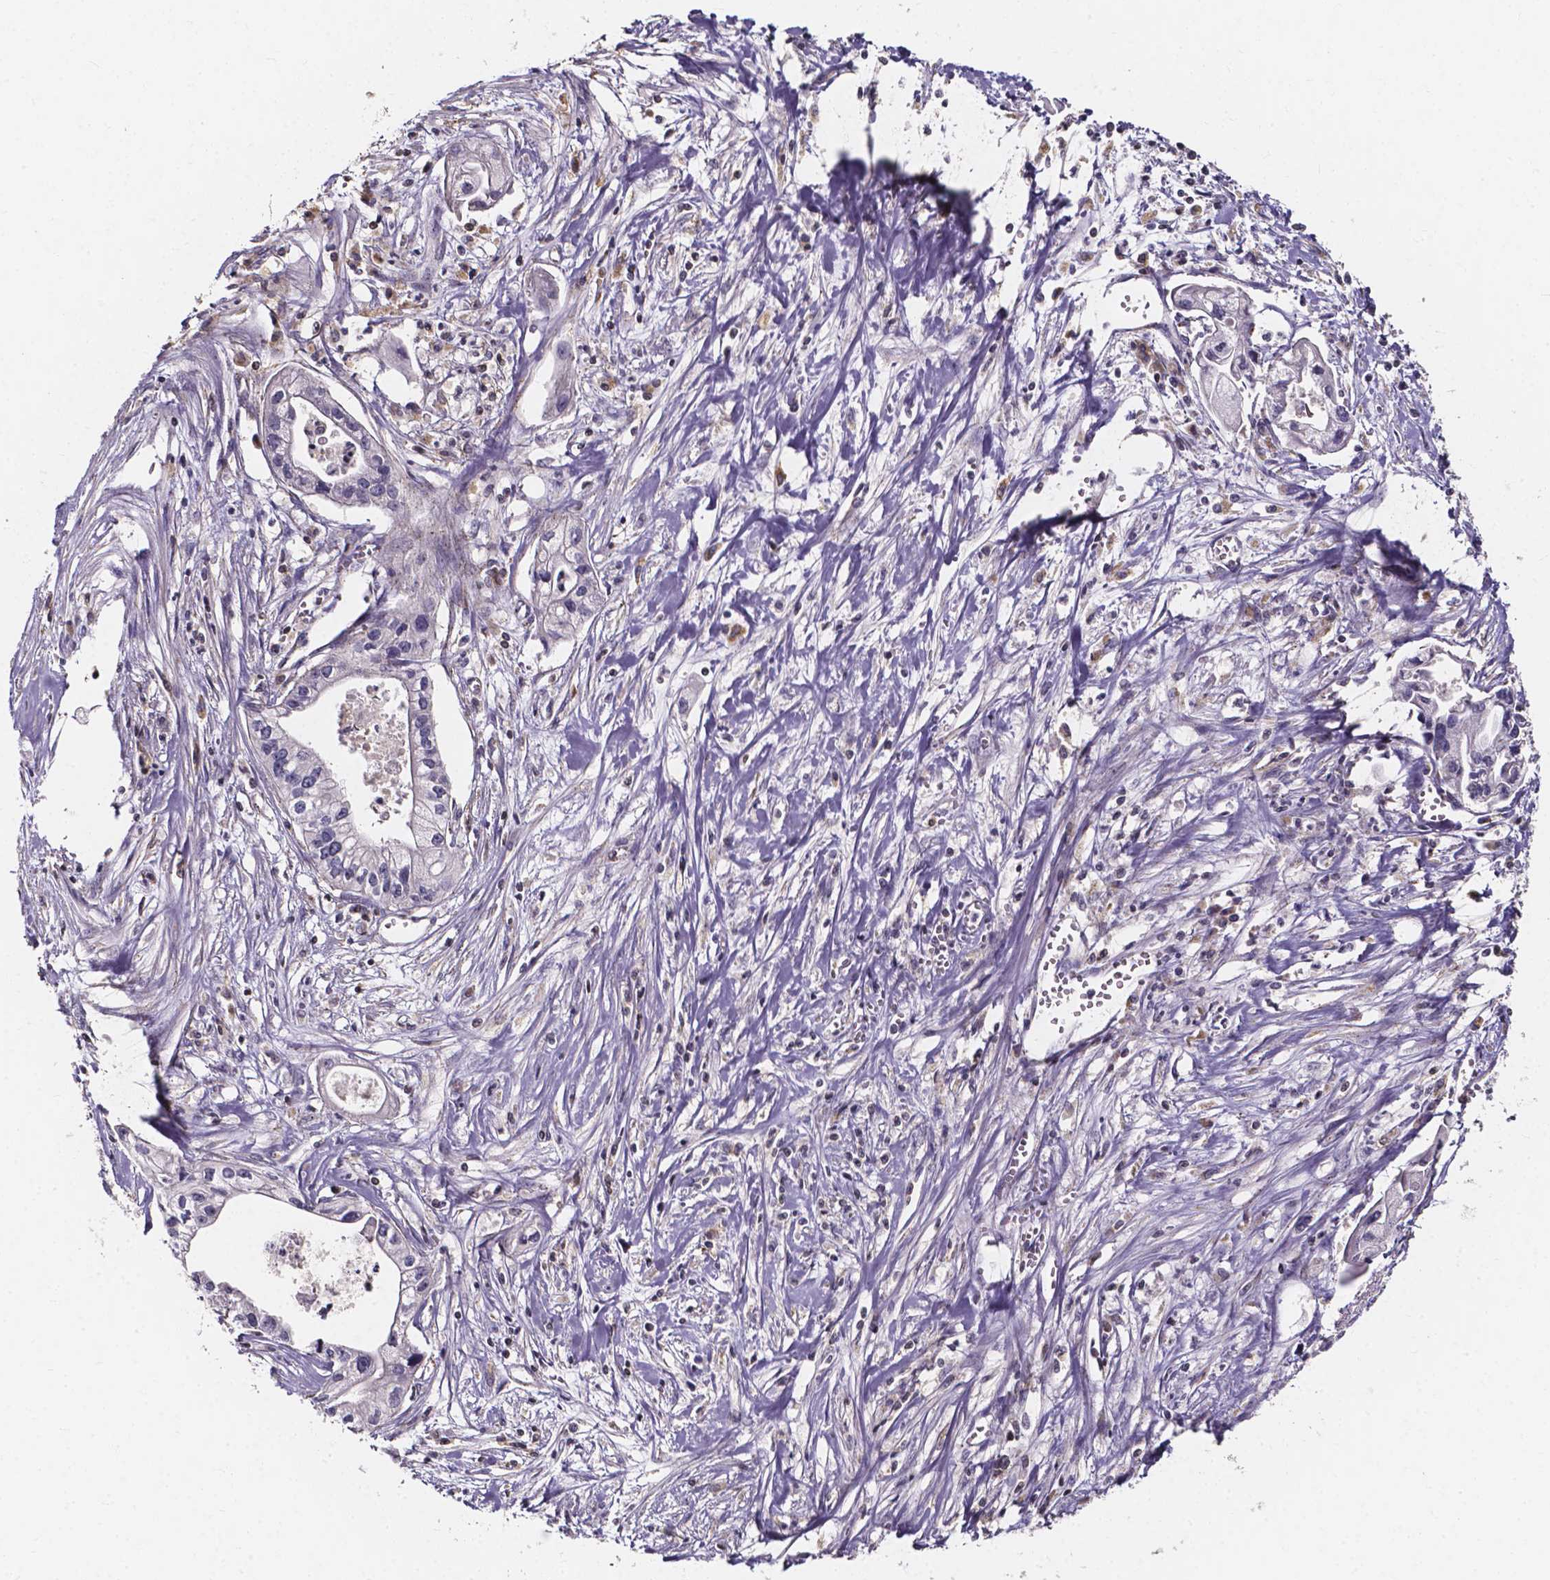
{"staining": {"intensity": "negative", "quantity": "none", "location": "none"}, "tissue": "pancreatic cancer", "cell_type": "Tumor cells", "image_type": "cancer", "snomed": [{"axis": "morphology", "description": "Adenocarcinoma, NOS"}, {"axis": "topography", "description": "Pancreas"}], "caption": "Tumor cells show no significant expression in pancreatic cancer. (DAB (3,3'-diaminobenzidine) IHC visualized using brightfield microscopy, high magnification).", "gene": "THEMIS", "patient": {"sex": "male", "age": 70}}